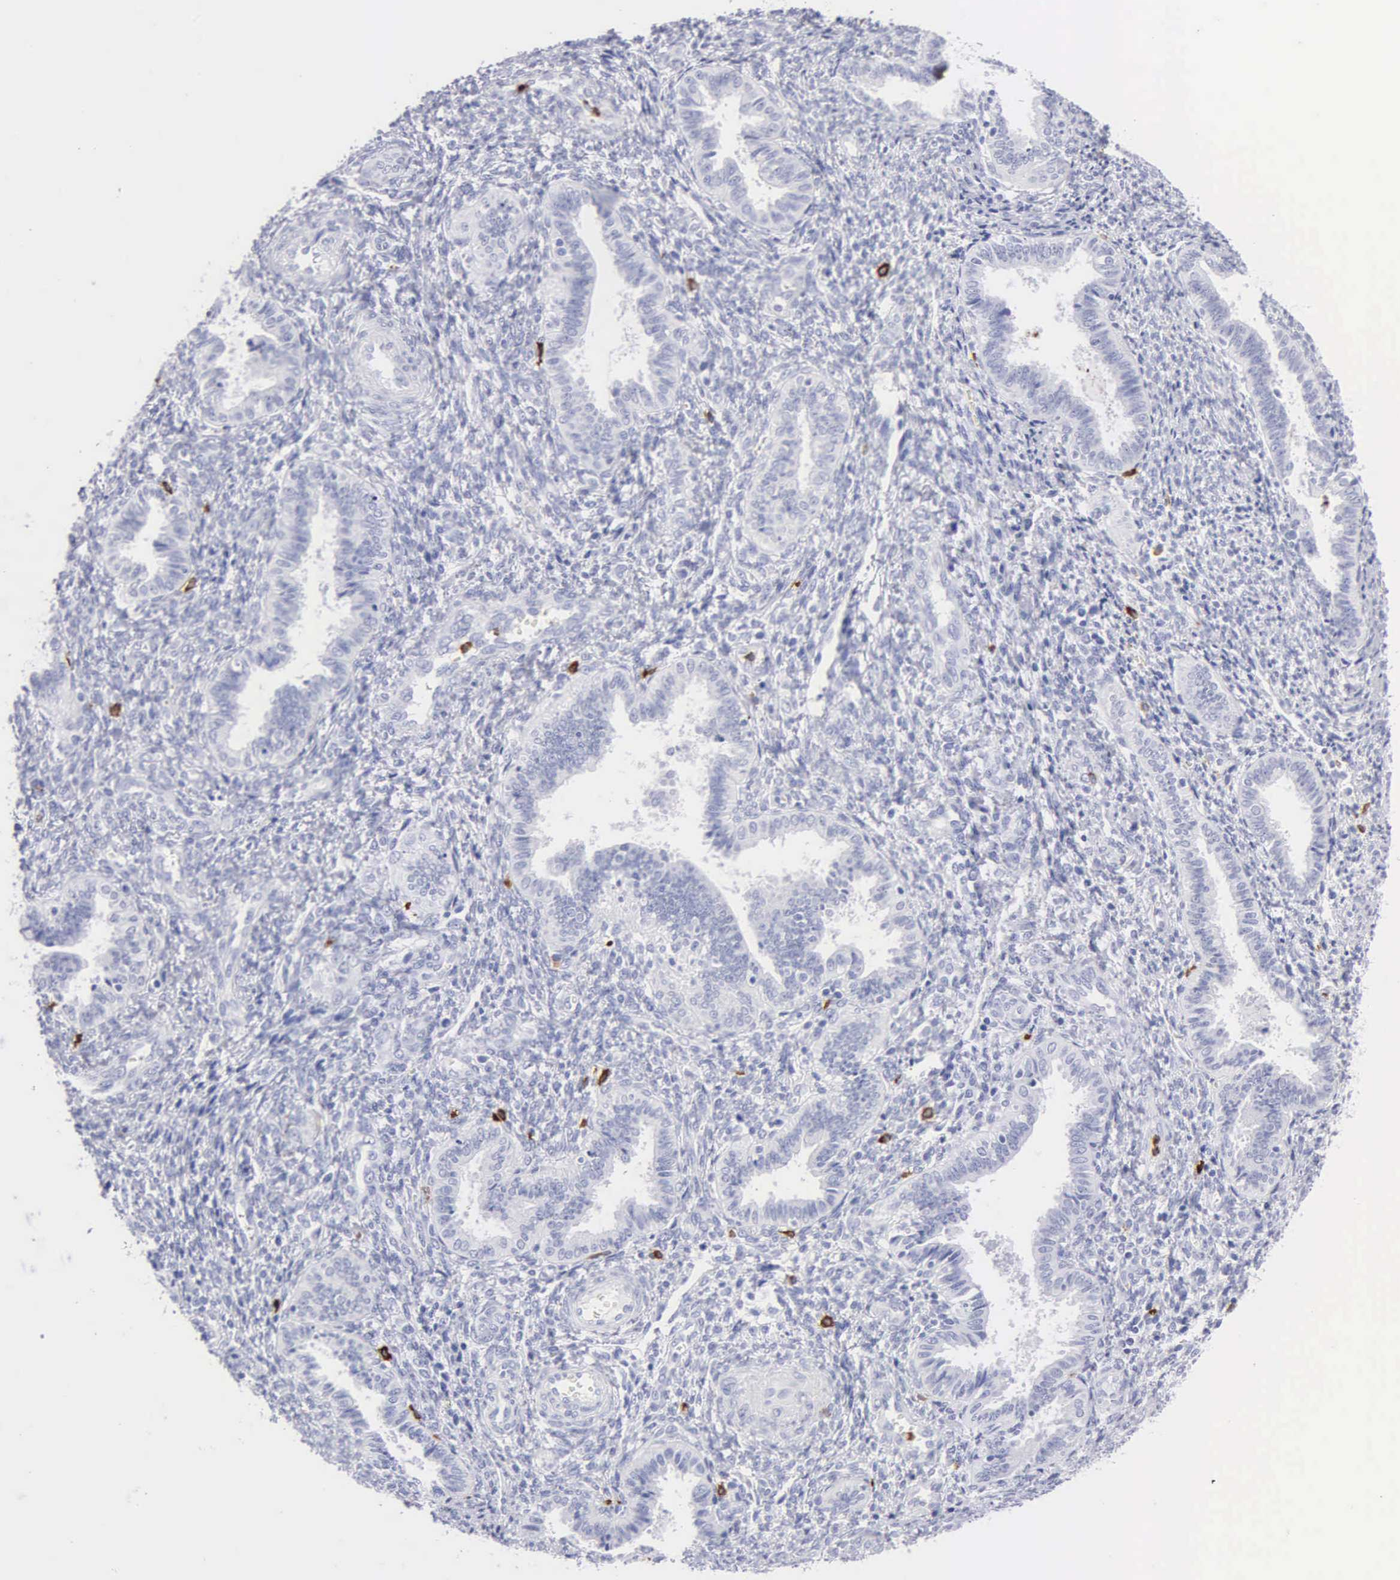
{"staining": {"intensity": "negative", "quantity": "none", "location": "none"}, "tissue": "endometrium", "cell_type": "Cells in endometrial stroma", "image_type": "normal", "snomed": [{"axis": "morphology", "description": "Normal tissue, NOS"}, {"axis": "topography", "description": "Endometrium"}], "caption": "Immunohistochemistry histopathology image of benign endometrium: endometrium stained with DAB demonstrates no significant protein positivity in cells in endometrial stroma. The staining was performed using DAB to visualize the protein expression in brown, while the nuclei were stained in blue with hematoxylin (Magnification: 20x).", "gene": "CTSG", "patient": {"sex": "female", "age": 36}}